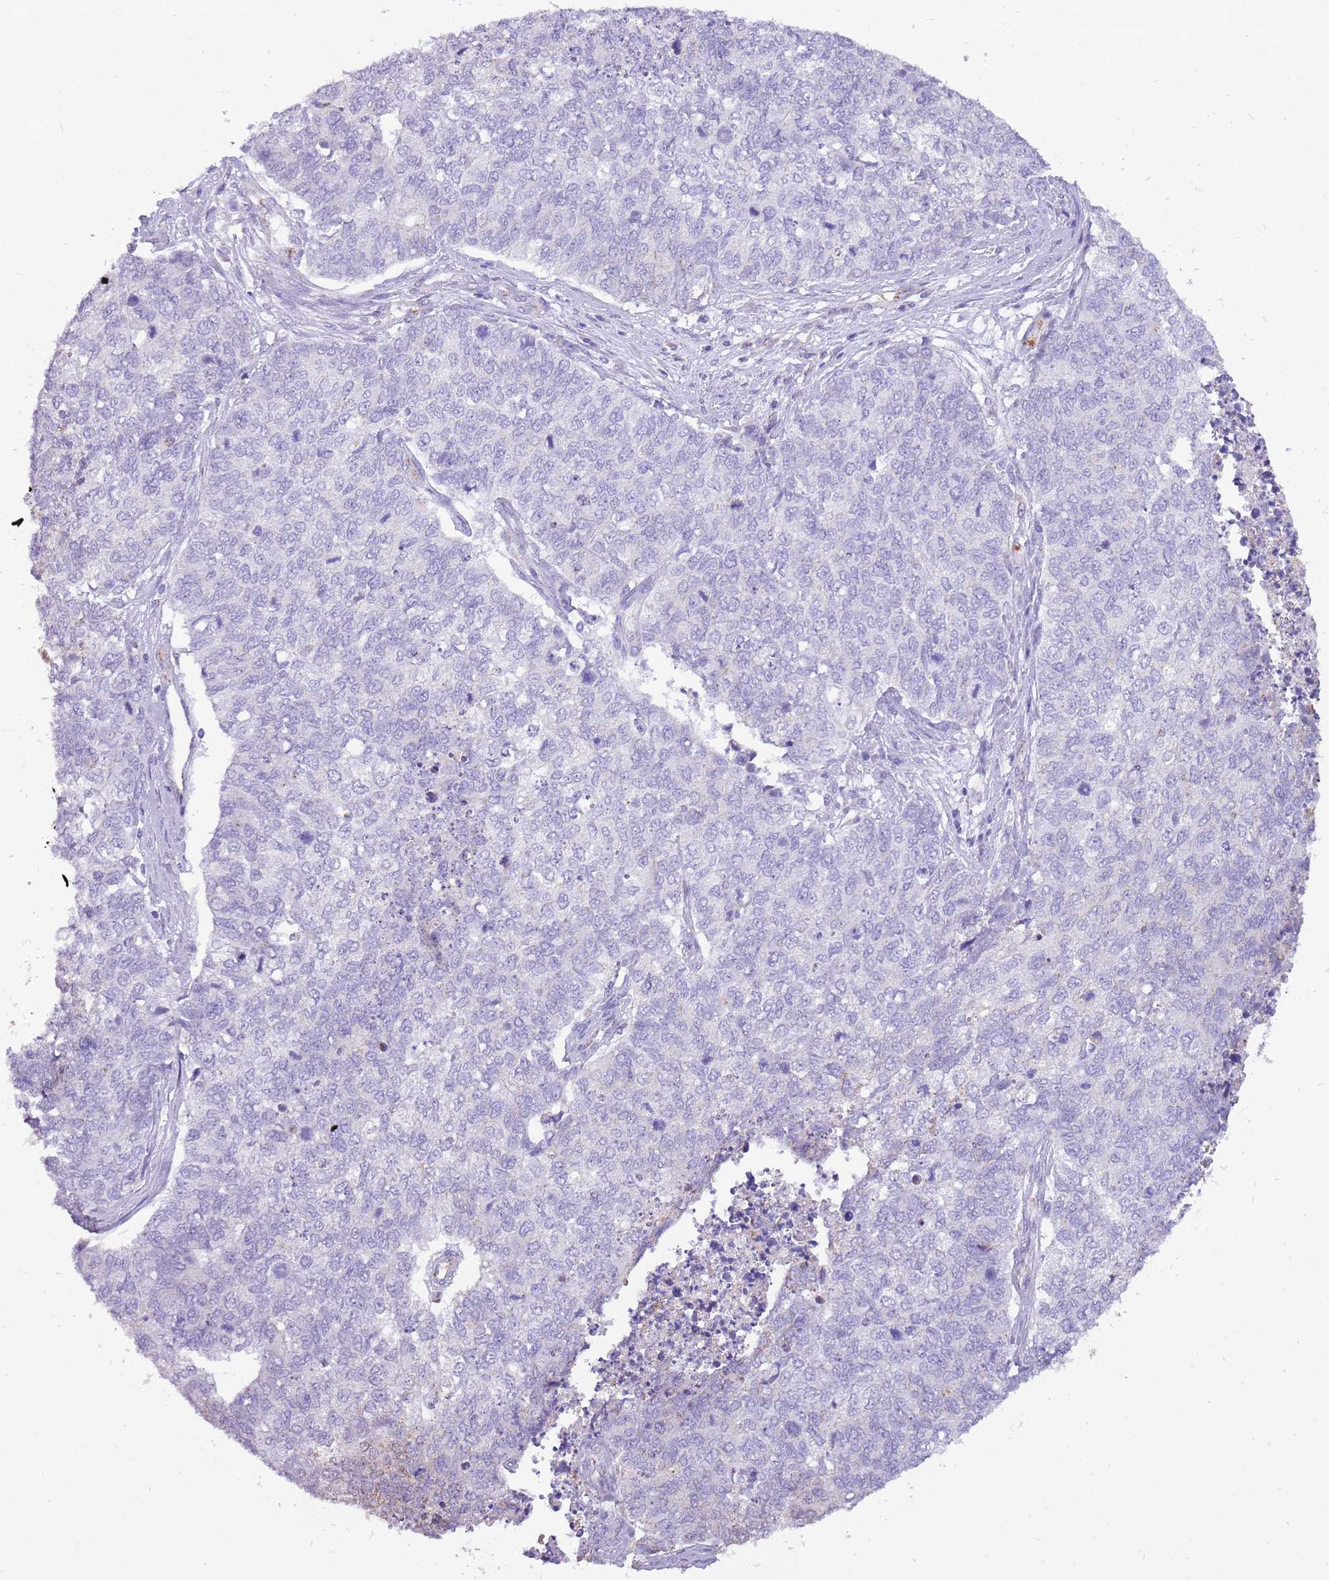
{"staining": {"intensity": "negative", "quantity": "none", "location": "none"}, "tissue": "cervical cancer", "cell_type": "Tumor cells", "image_type": "cancer", "snomed": [{"axis": "morphology", "description": "Squamous cell carcinoma, NOS"}, {"axis": "topography", "description": "Cervix"}], "caption": "Immunohistochemistry (IHC) histopathology image of human squamous cell carcinoma (cervical) stained for a protein (brown), which reveals no positivity in tumor cells.", "gene": "PCNX1", "patient": {"sex": "female", "age": 63}}